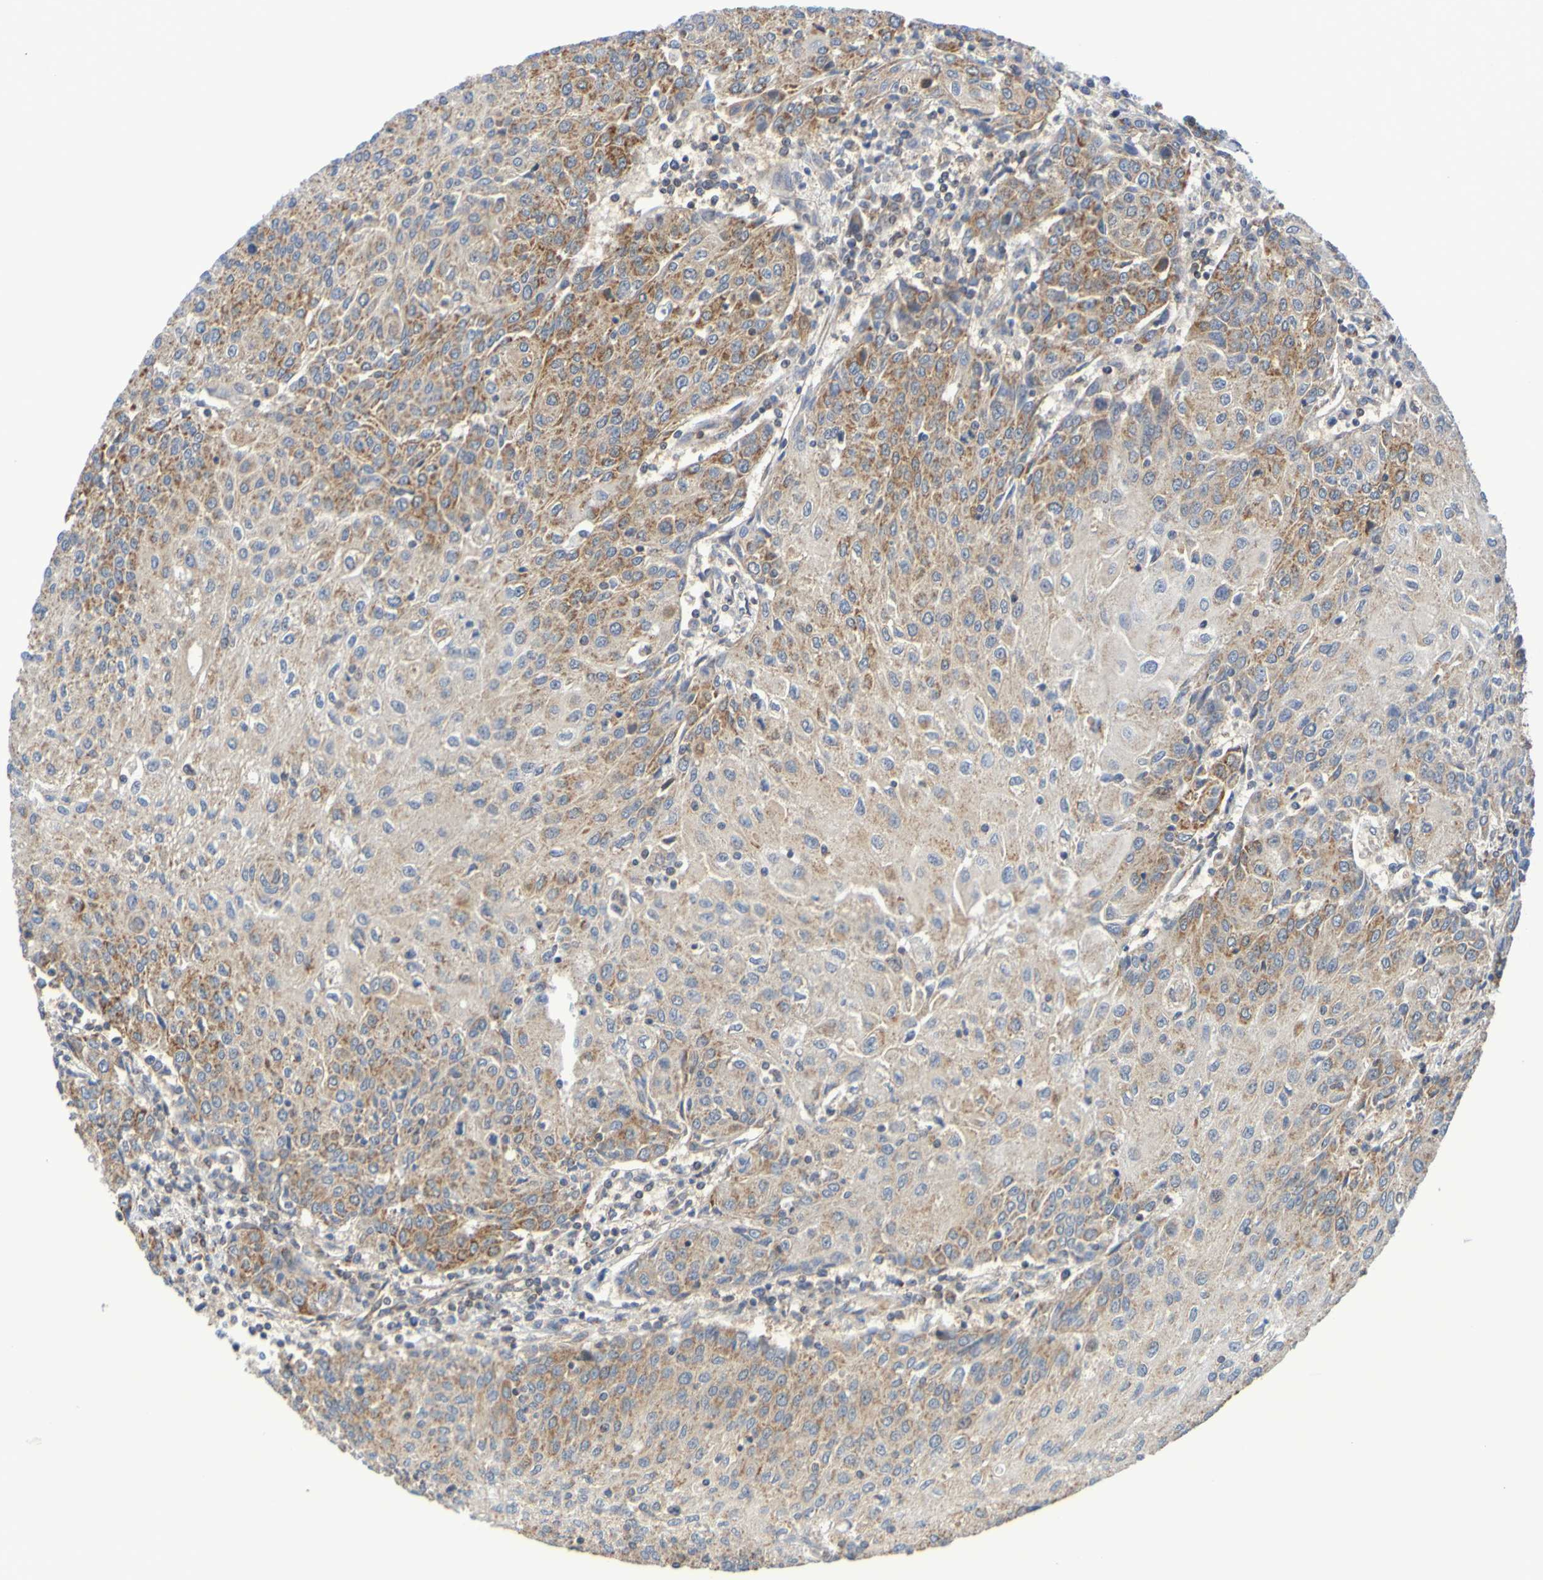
{"staining": {"intensity": "moderate", "quantity": ">75%", "location": "cytoplasmic/membranous"}, "tissue": "urothelial cancer", "cell_type": "Tumor cells", "image_type": "cancer", "snomed": [{"axis": "morphology", "description": "Urothelial carcinoma, High grade"}, {"axis": "topography", "description": "Urinary bladder"}], "caption": "DAB (3,3'-diaminobenzidine) immunohistochemical staining of urothelial cancer shows moderate cytoplasmic/membranous protein positivity in approximately >75% of tumor cells. (DAB IHC, brown staining for protein, blue staining for nuclei).", "gene": "CCDC51", "patient": {"sex": "female", "age": 85}}